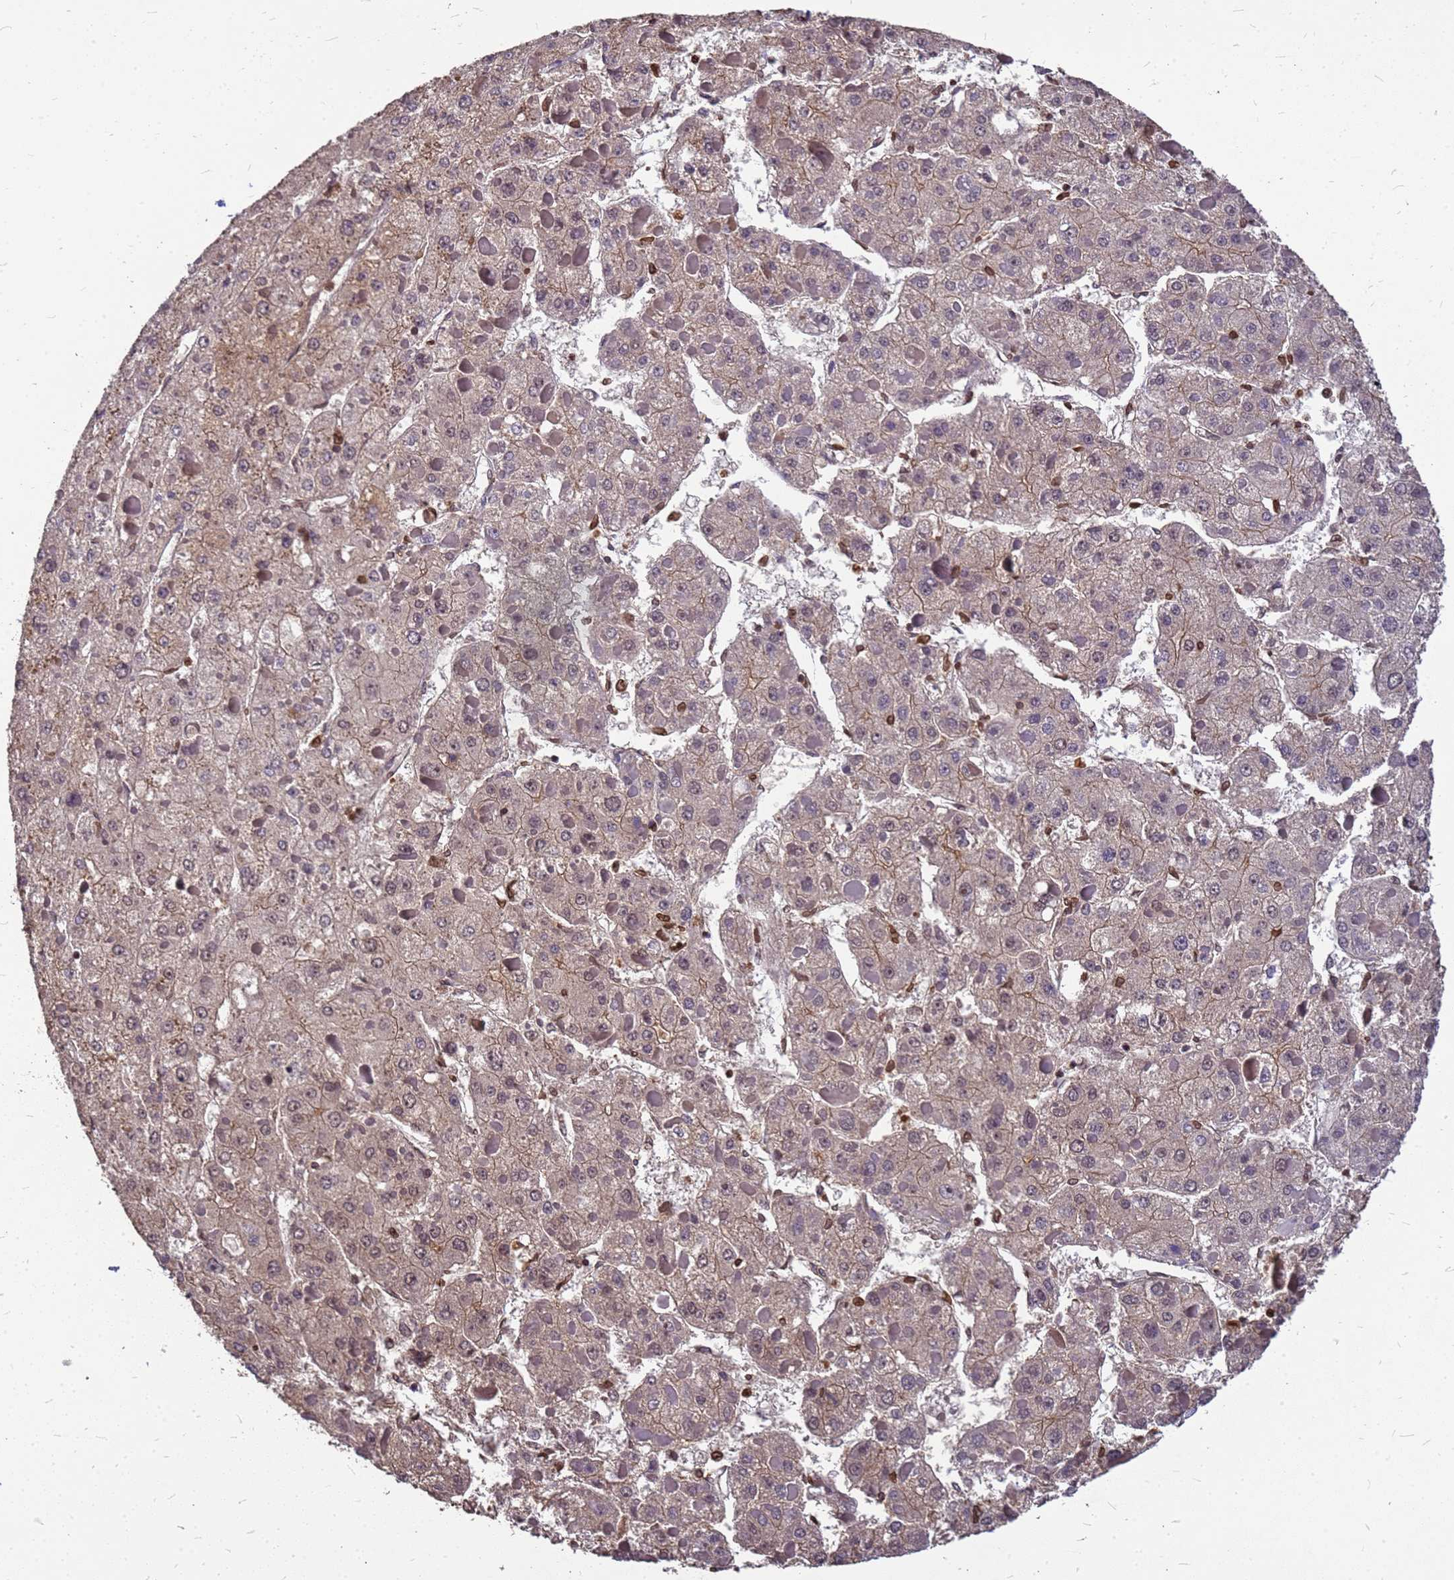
{"staining": {"intensity": "weak", "quantity": ">75%", "location": "cytoplasmic/membranous,nuclear"}, "tissue": "liver cancer", "cell_type": "Tumor cells", "image_type": "cancer", "snomed": [{"axis": "morphology", "description": "Carcinoma, Hepatocellular, NOS"}, {"axis": "topography", "description": "Liver"}], "caption": "A micrograph of liver cancer stained for a protein demonstrates weak cytoplasmic/membranous and nuclear brown staining in tumor cells. The protein is stained brown, and the nuclei are stained in blue (DAB (3,3'-diaminobenzidine) IHC with brightfield microscopy, high magnification).", "gene": "C1orf35", "patient": {"sex": "female", "age": 73}}